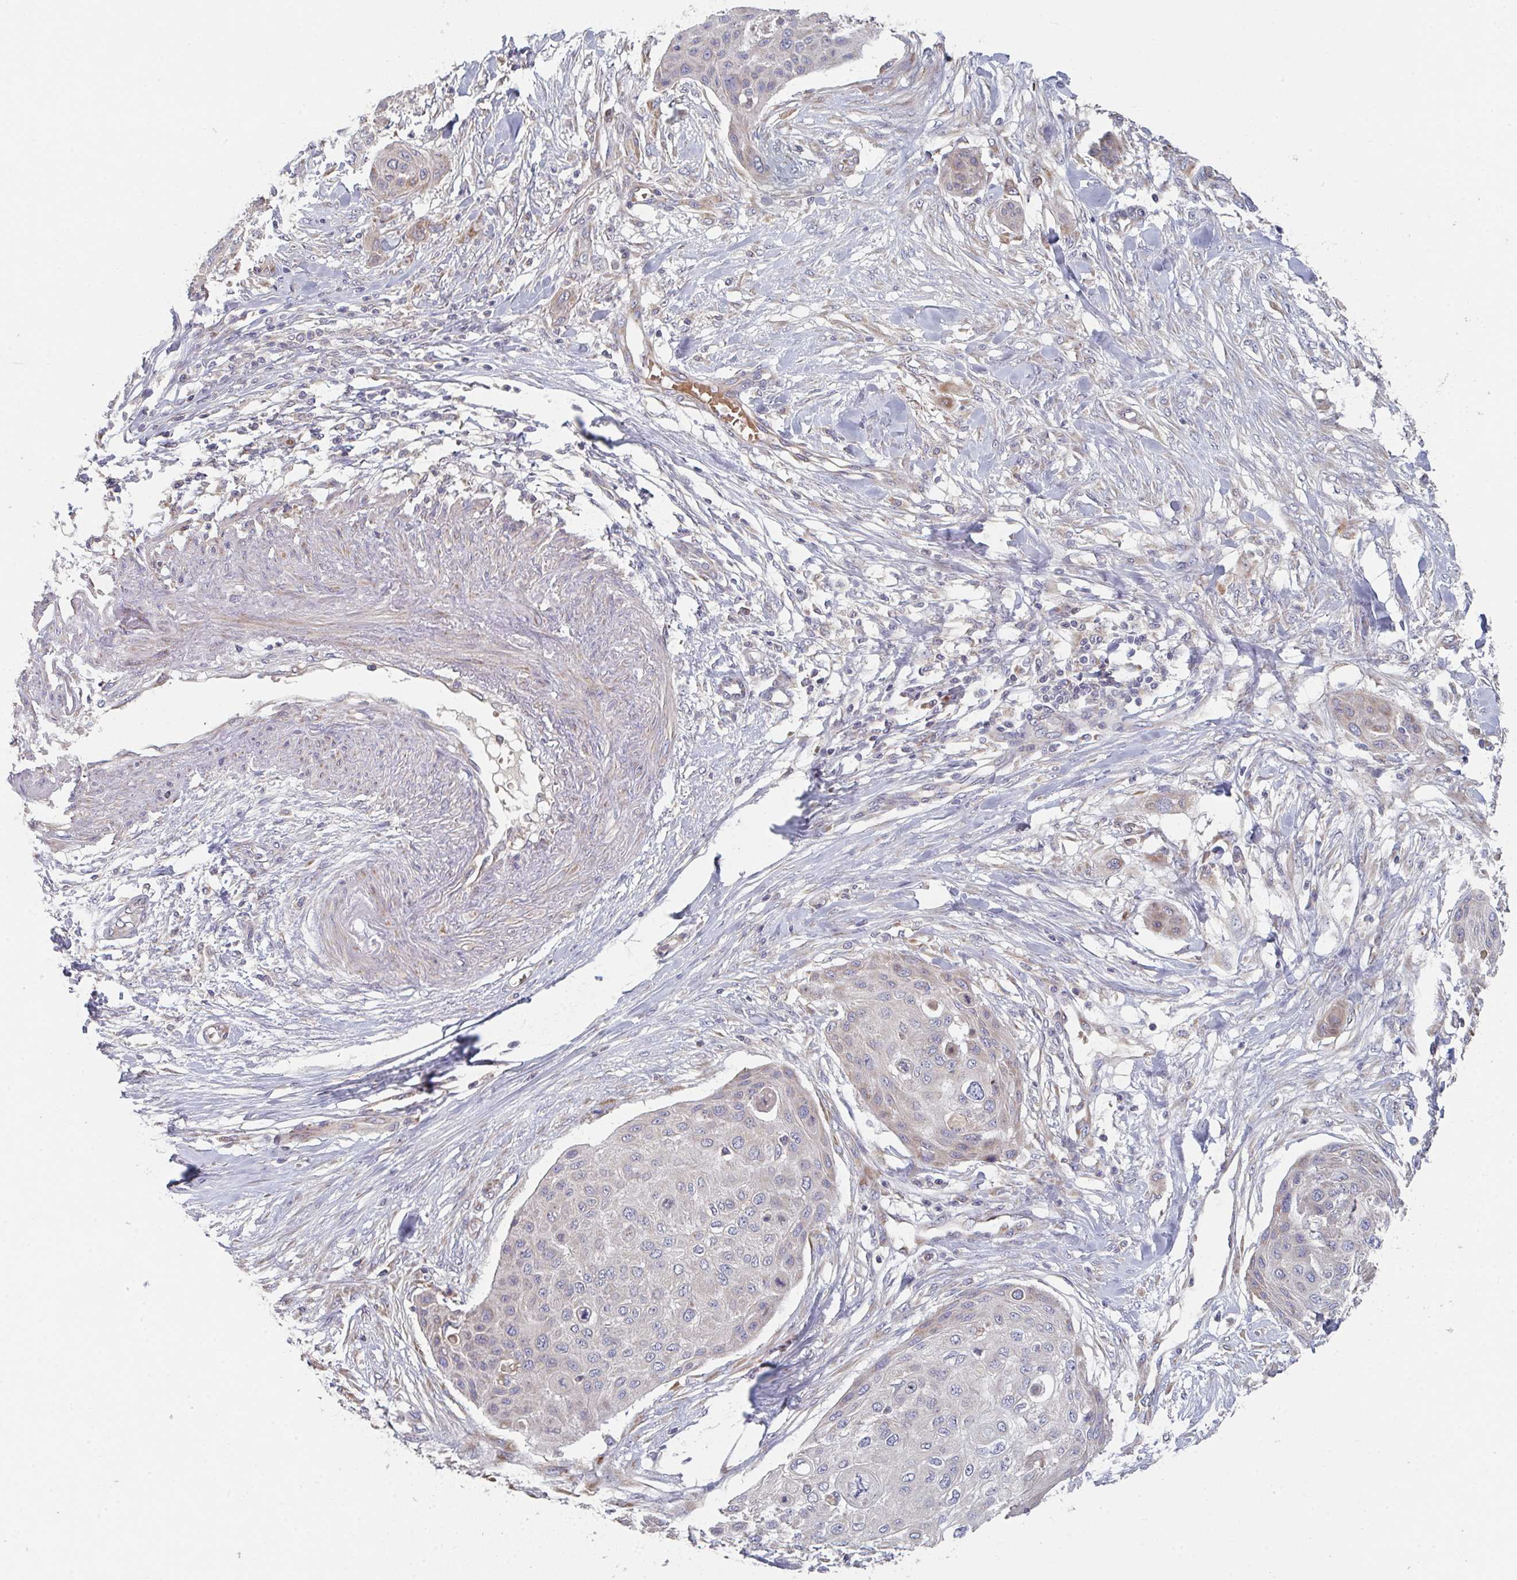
{"staining": {"intensity": "negative", "quantity": "none", "location": "none"}, "tissue": "skin cancer", "cell_type": "Tumor cells", "image_type": "cancer", "snomed": [{"axis": "morphology", "description": "Squamous cell carcinoma, NOS"}, {"axis": "topography", "description": "Skin"}], "caption": "Tumor cells are negative for protein expression in human squamous cell carcinoma (skin). (Brightfield microscopy of DAB (3,3'-diaminobenzidine) immunohistochemistry (IHC) at high magnification).", "gene": "ELOVL1", "patient": {"sex": "female", "age": 87}}